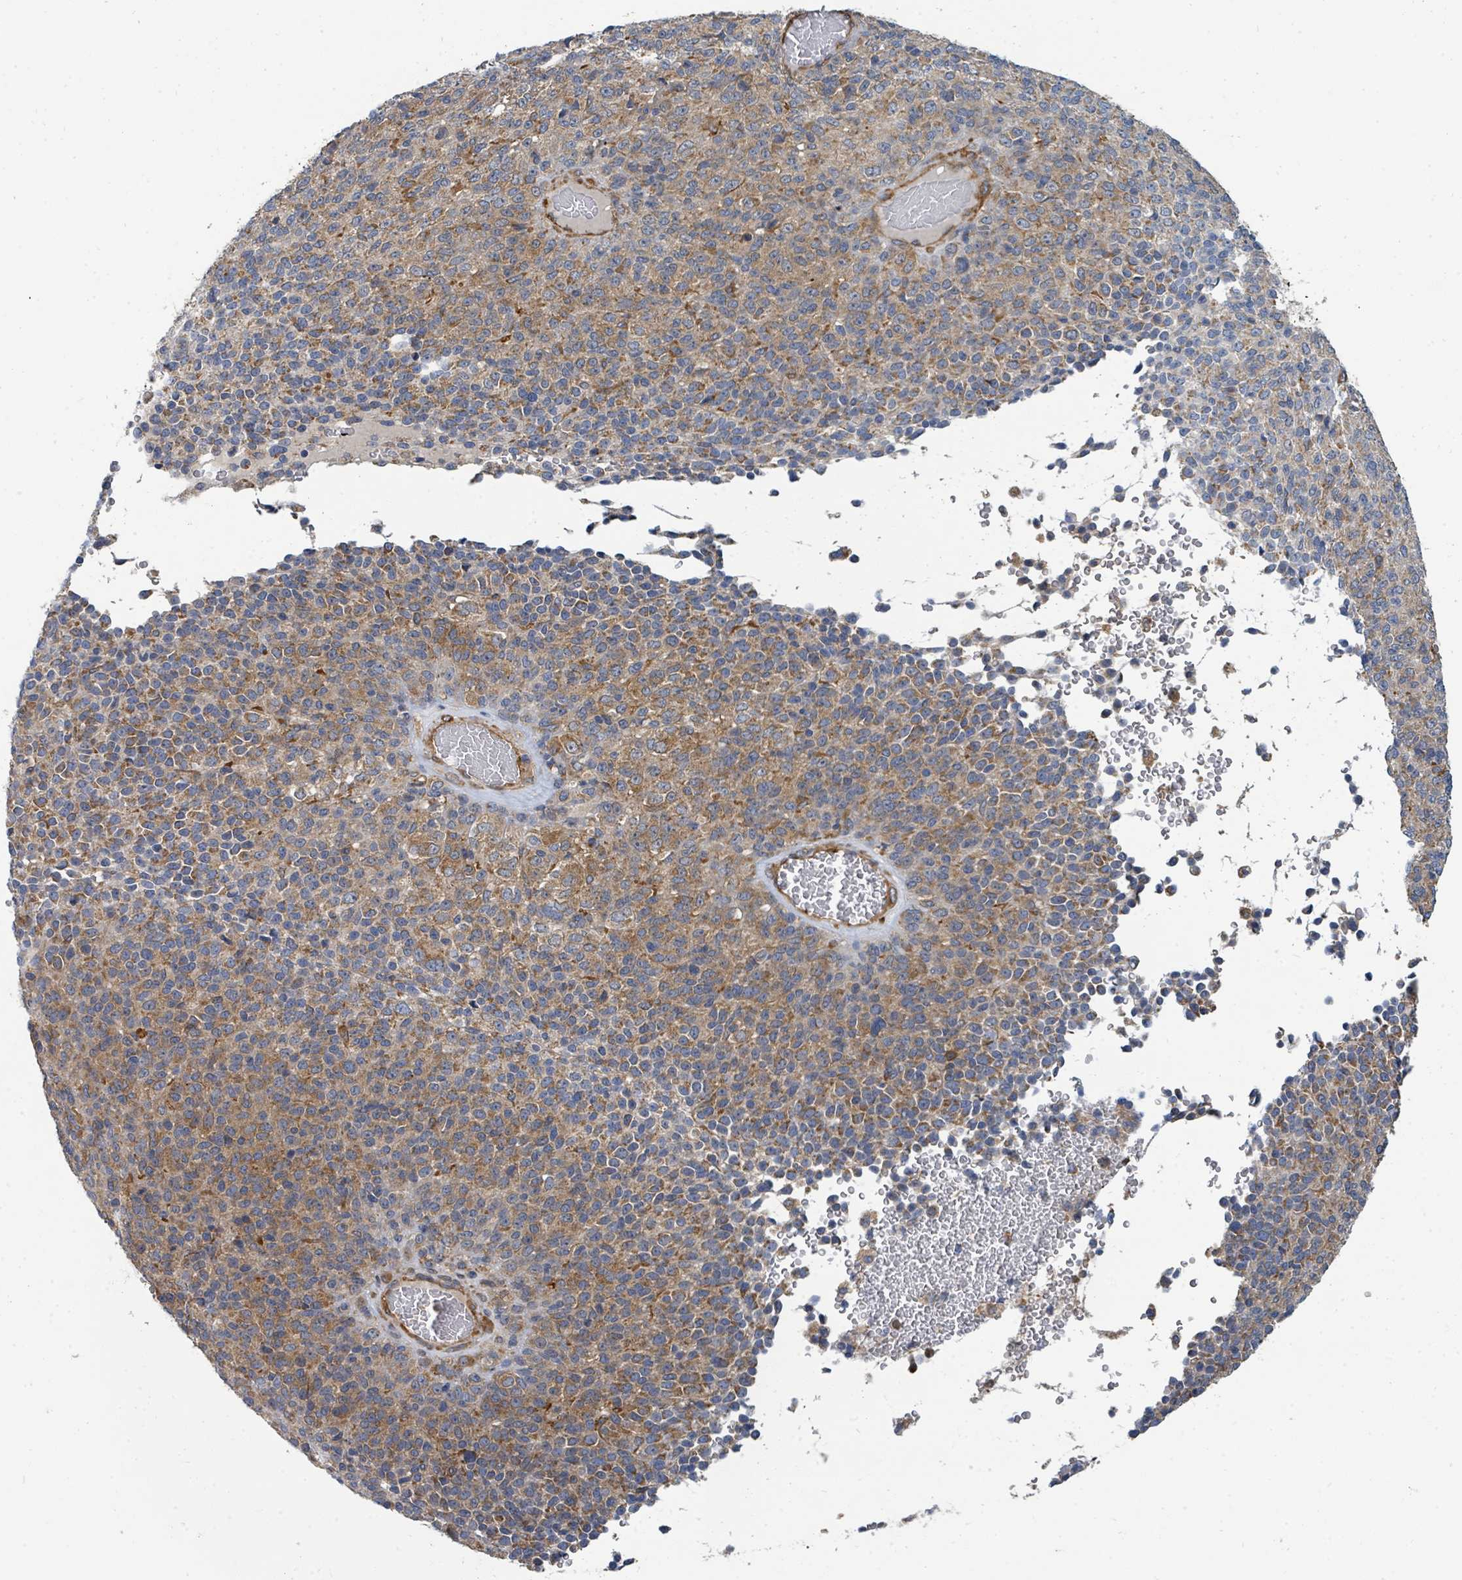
{"staining": {"intensity": "moderate", "quantity": ">75%", "location": "cytoplasmic/membranous"}, "tissue": "melanoma", "cell_type": "Tumor cells", "image_type": "cancer", "snomed": [{"axis": "morphology", "description": "Malignant melanoma, Metastatic site"}, {"axis": "topography", "description": "Brain"}], "caption": "Immunohistochemical staining of human melanoma shows medium levels of moderate cytoplasmic/membranous expression in approximately >75% of tumor cells.", "gene": "BOLA2B", "patient": {"sex": "female", "age": 56}}